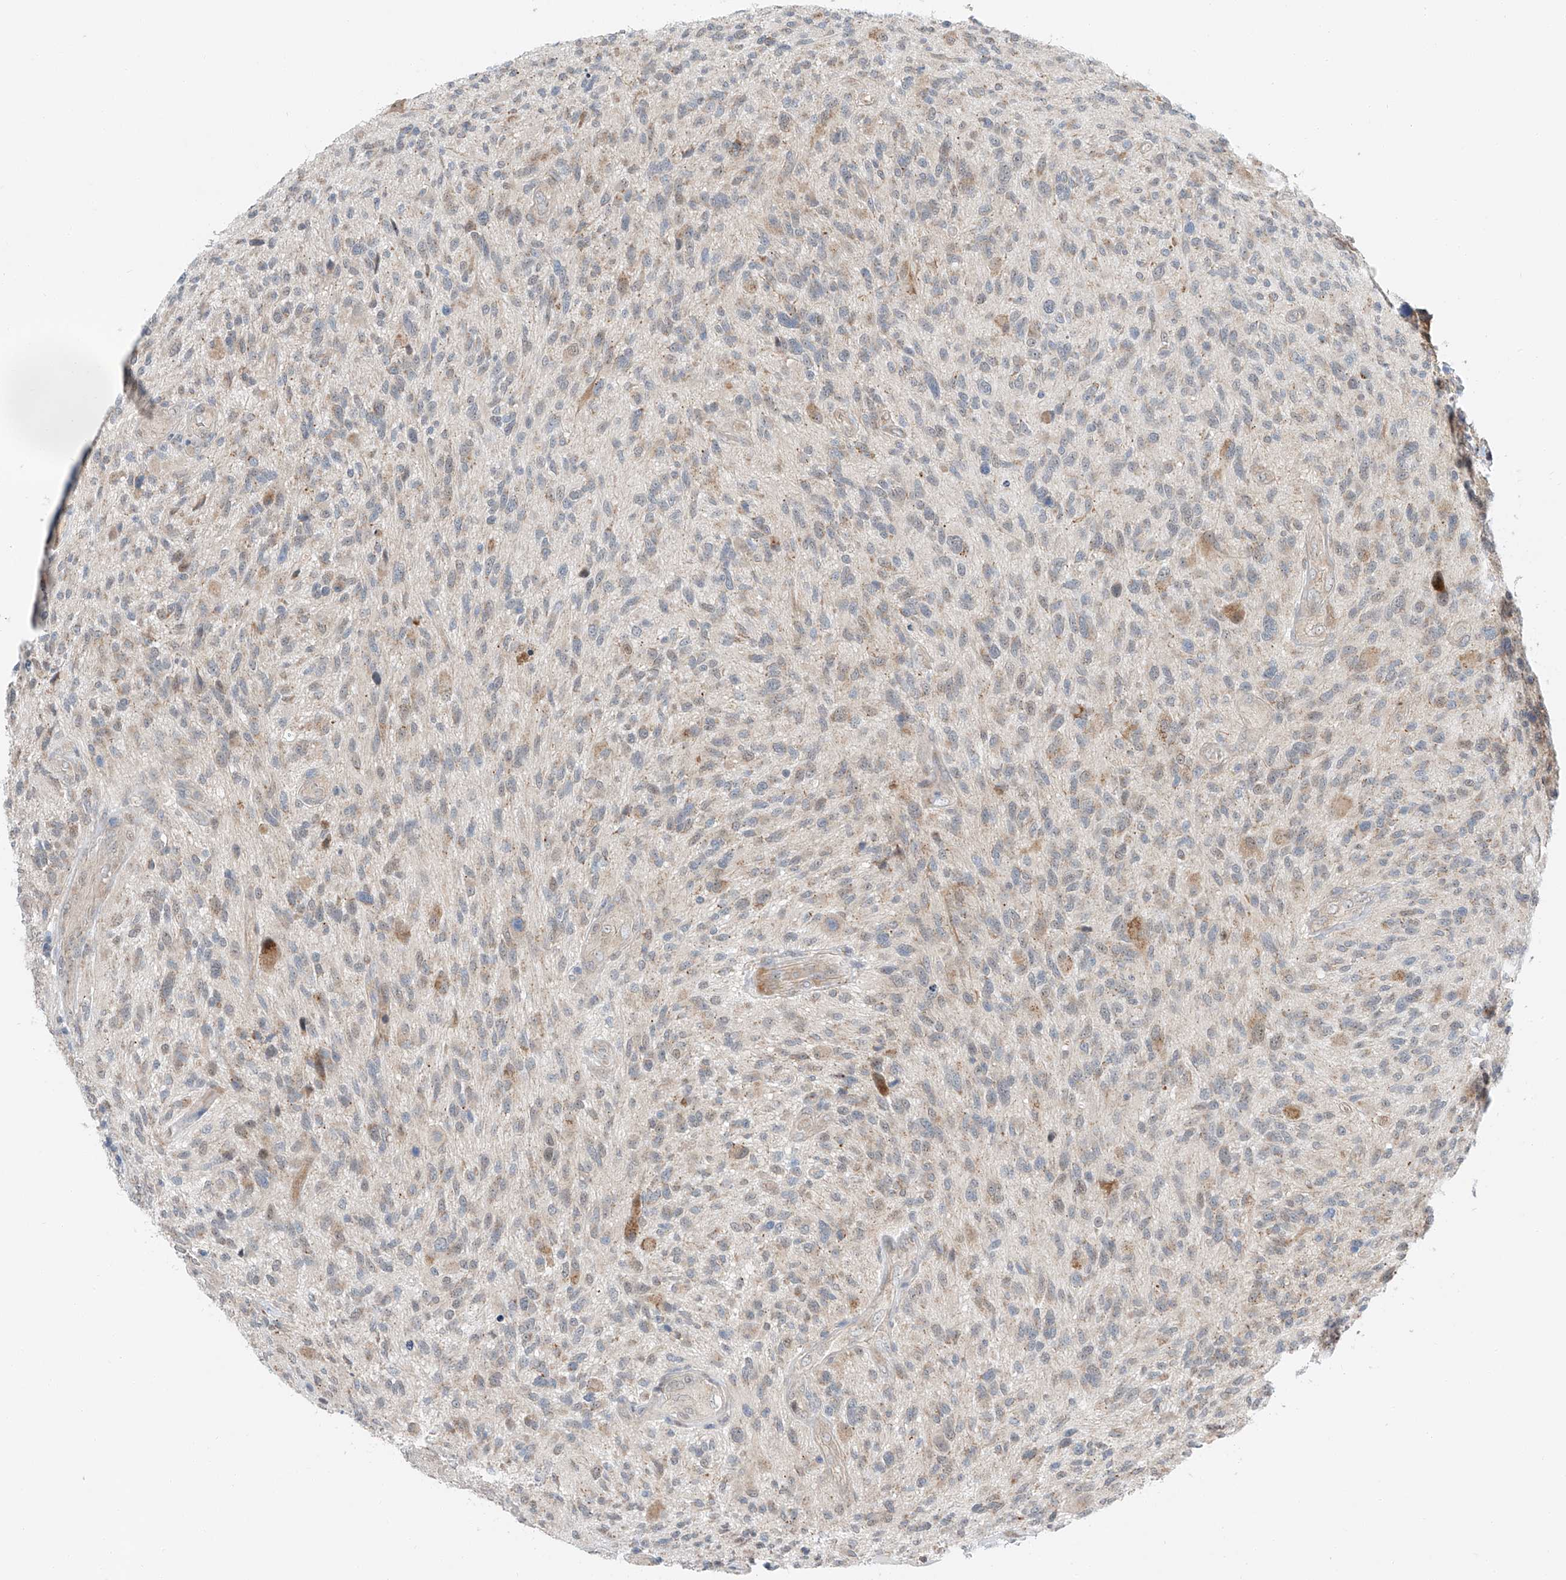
{"staining": {"intensity": "weak", "quantity": "<25%", "location": "cytoplasmic/membranous"}, "tissue": "glioma", "cell_type": "Tumor cells", "image_type": "cancer", "snomed": [{"axis": "morphology", "description": "Glioma, malignant, High grade"}, {"axis": "topography", "description": "Brain"}], "caption": "Tumor cells are negative for brown protein staining in glioma.", "gene": "CLDND1", "patient": {"sex": "male", "age": 47}}